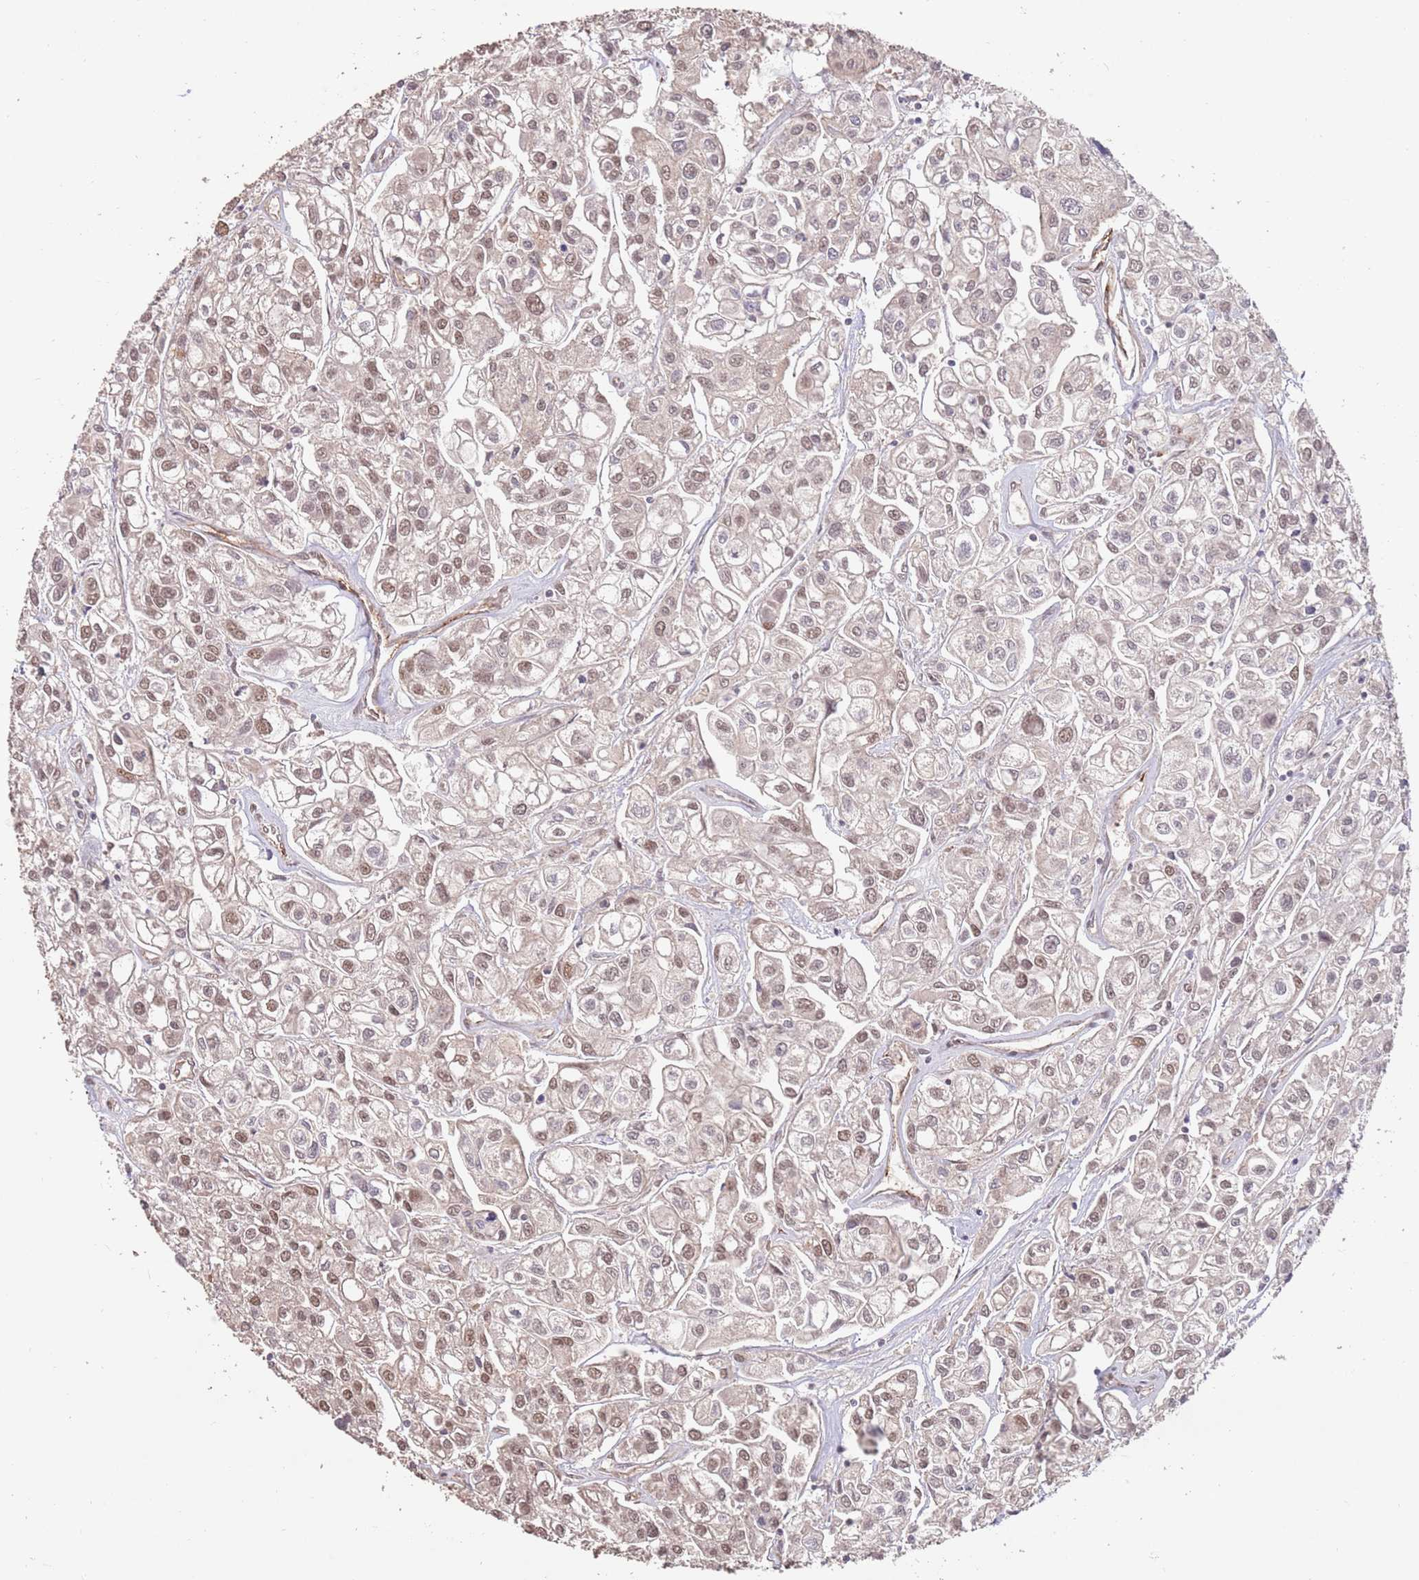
{"staining": {"intensity": "moderate", "quantity": "25%-75%", "location": "nuclear"}, "tissue": "urothelial cancer", "cell_type": "Tumor cells", "image_type": "cancer", "snomed": [{"axis": "morphology", "description": "Urothelial carcinoma, High grade"}, {"axis": "topography", "description": "Urinary bladder"}], "caption": "A medium amount of moderate nuclear staining is identified in about 25%-75% of tumor cells in urothelial cancer tissue.", "gene": "RFXANK", "patient": {"sex": "male", "age": 67}}